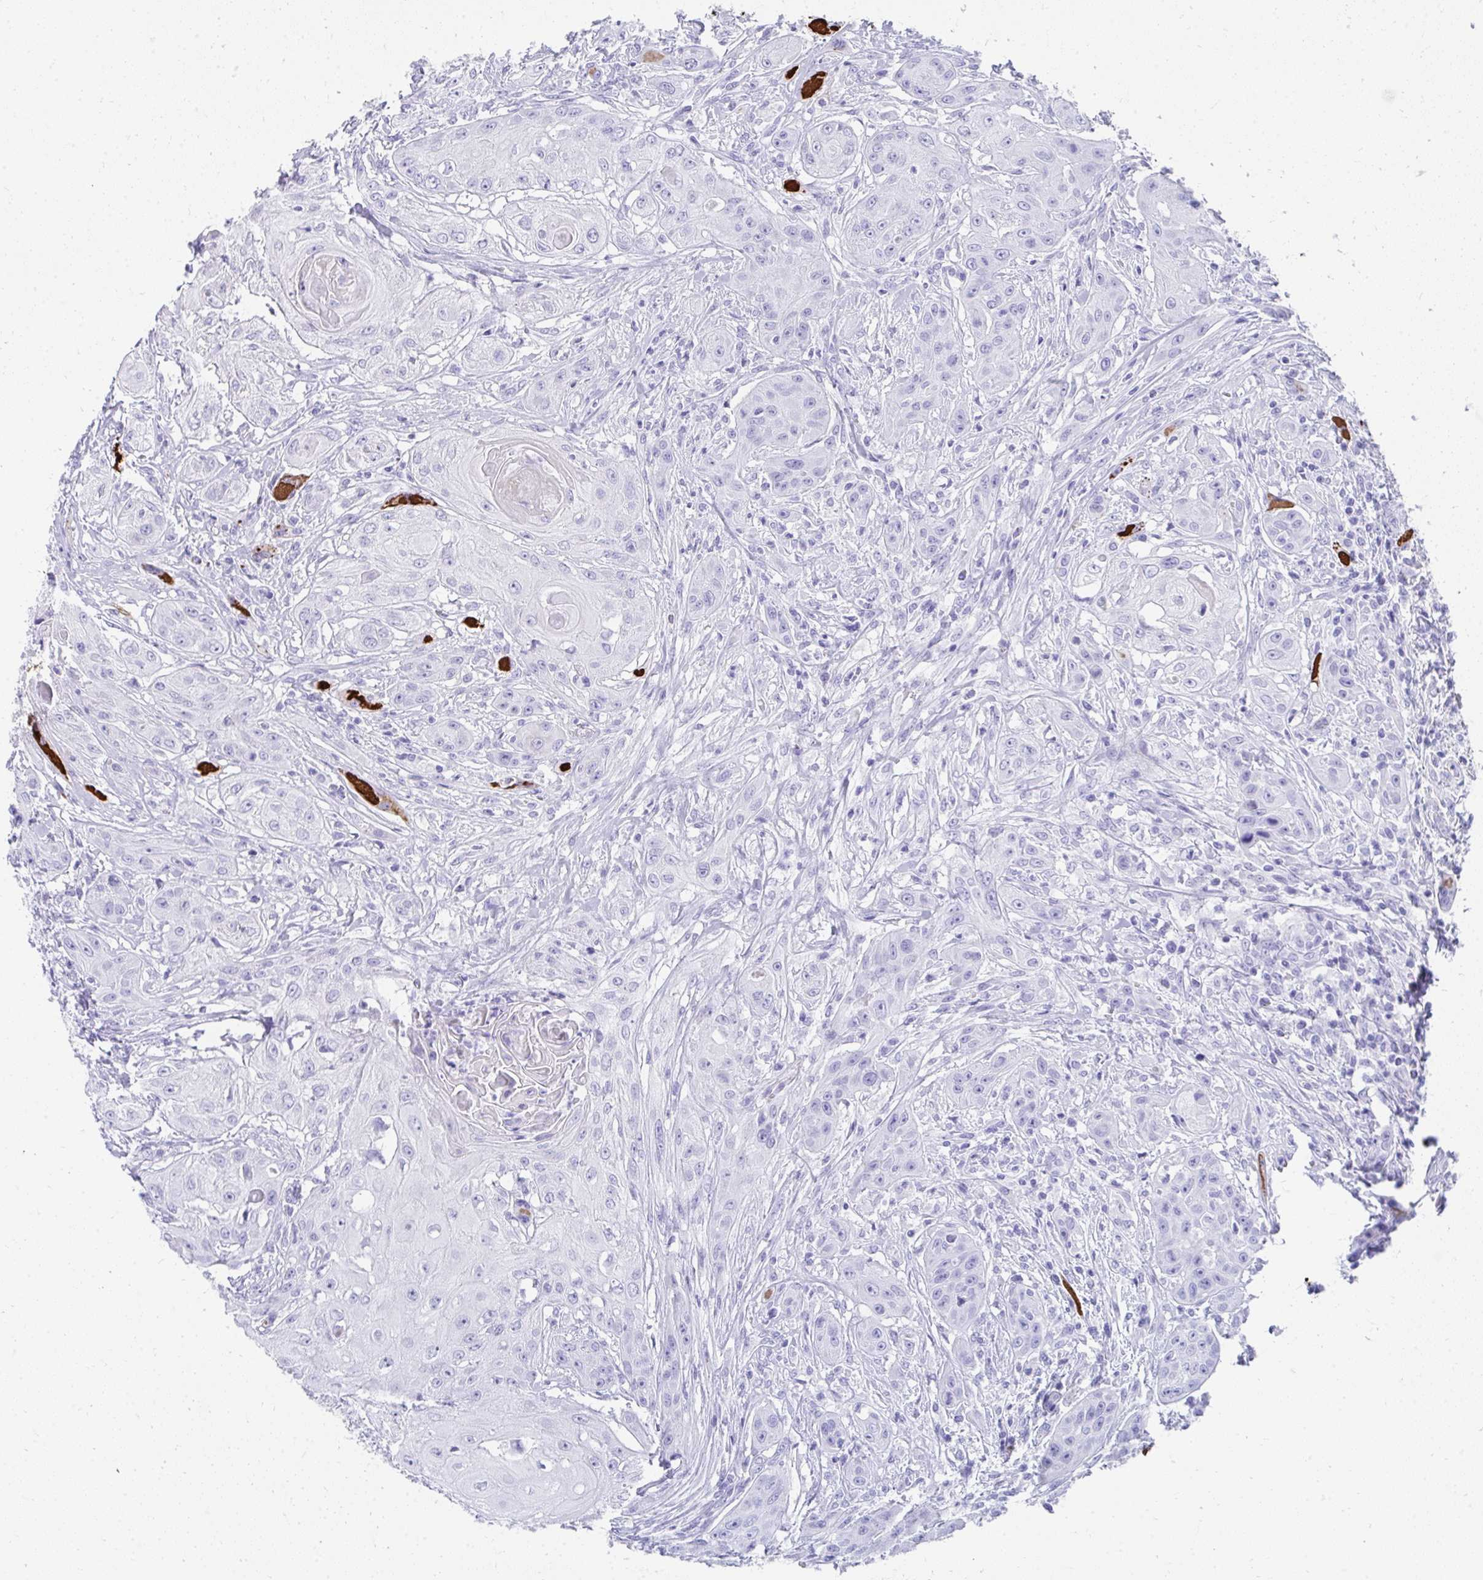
{"staining": {"intensity": "negative", "quantity": "none", "location": "none"}, "tissue": "head and neck cancer", "cell_type": "Tumor cells", "image_type": "cancer", "snomed": [{"axis": "morphology", "description": "Squamous cell carcinoma, NOS"}, {"axis": "topography", "description": "Oral tissue"}, {"axis": "topography", "description": "Head-Neck"}, {"axis": "topography", "description": "Neck, NOS"}], "caption": "DAB immunohistochemical staining of human head and neck cancer demonstrates no significant positivity in tumor cells.", "gene": "TNNT1", "patient": {"sex": "female", "age": 55}}